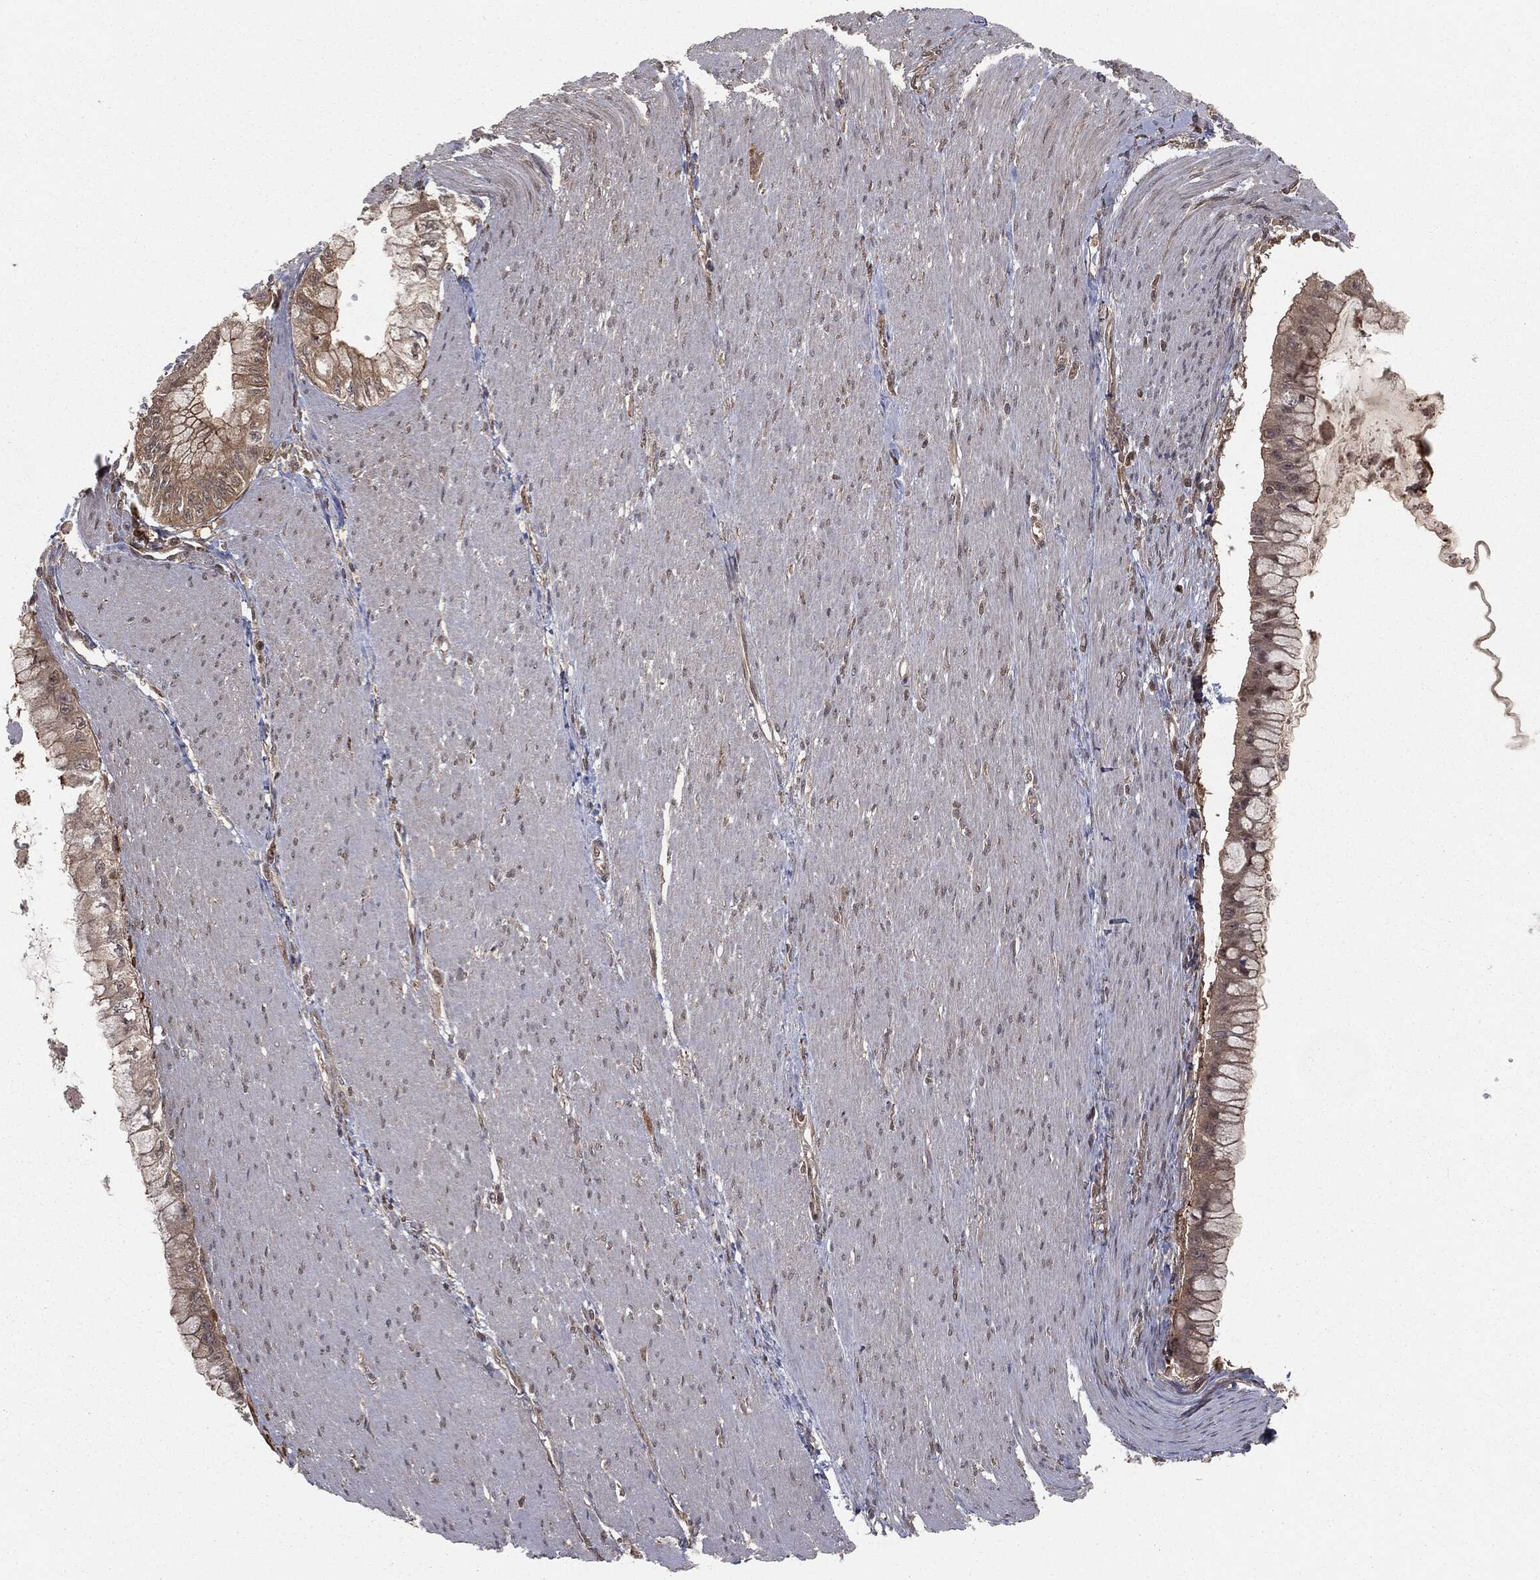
{"staining": {"intensity": "weak", "quantity": "25%-75%", "location": "cytoplasmic/membranous"}, "tissue": "pancreatic cancer", "cell_type": "Tumor cells", "image_type": "cancer", "snomed": [{"axis": "morphology", "description": "Adenocarcinoma, NOS"}, {"axis": "topography", "description": "Pancreas"}], "caption": "The photomicrograph exhibits staining of pancreatic adenocarcinoma, revealing weak cytoplasmic/membranous protein staining (brown color) within tumor cells.", "gene": "FBXO7", "patient": {"sex": "male", "age": 48}}